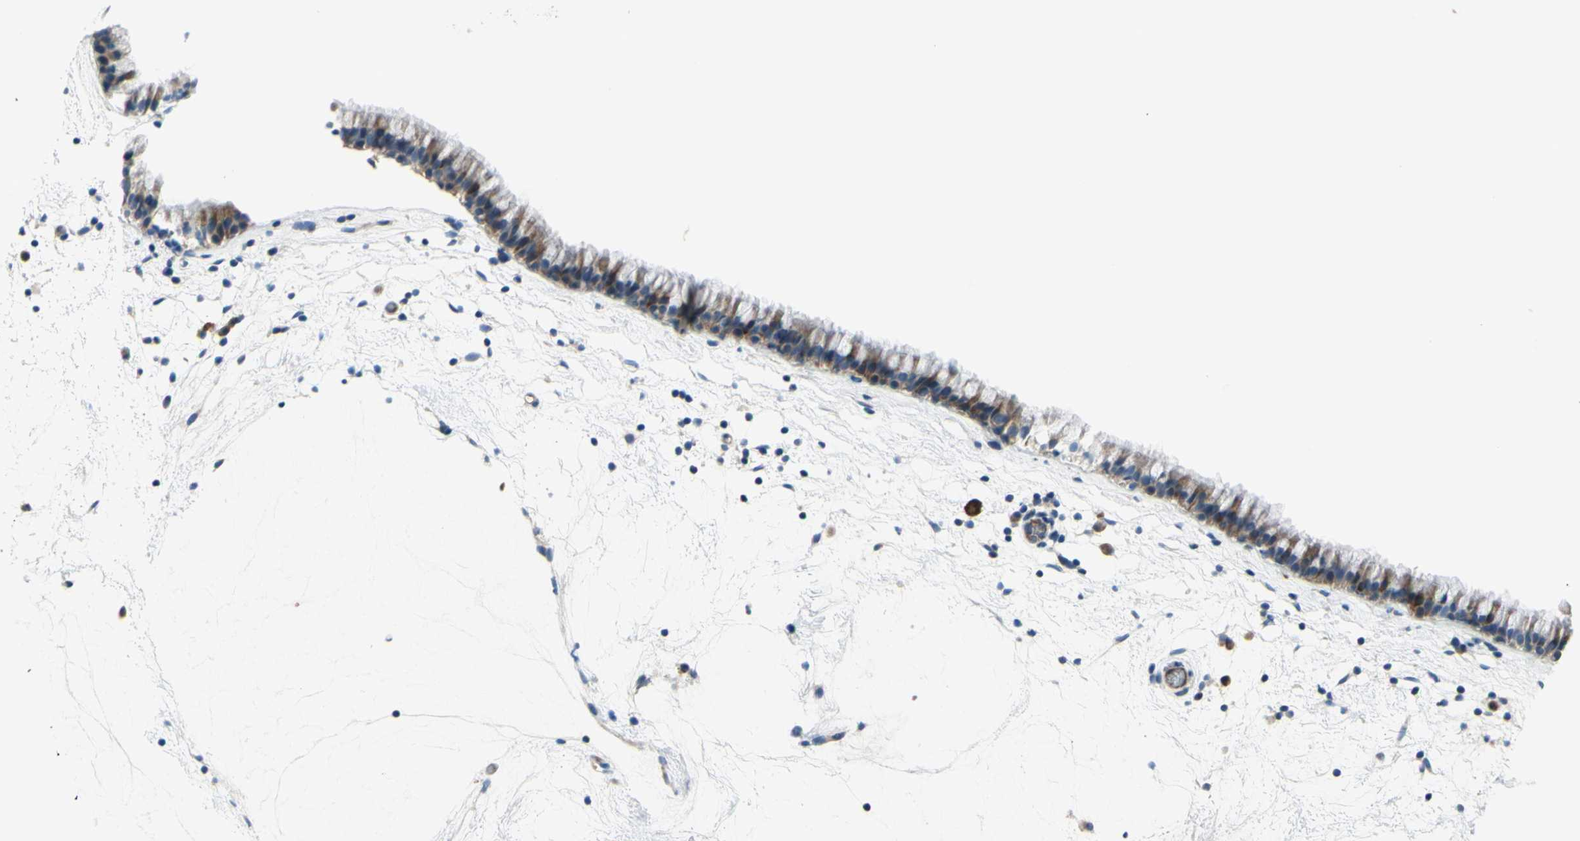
{"staining": {"intensity": "moderate", "quantity": "25%-75%", "location": "cytoplasmic/membranous"}, "tissue": "nasopharynx", "cell_type": "Respiratory epithelial cells", "image_type": "normal", "snomed": [{"axis": "morphology", "description": "Normal tissue, NOS"}, {"axis": "morphology", "description": "Inflammation, NOS"}, {"axis": "topography", "description": "Nasopharynx"}], "caption": "Human nasopharynx stained with a protein marker demonstrates moderate staining in respiratory epithelial cells.", "gene": "PAK2", "patient": {"sex": "male", "age": 48}}